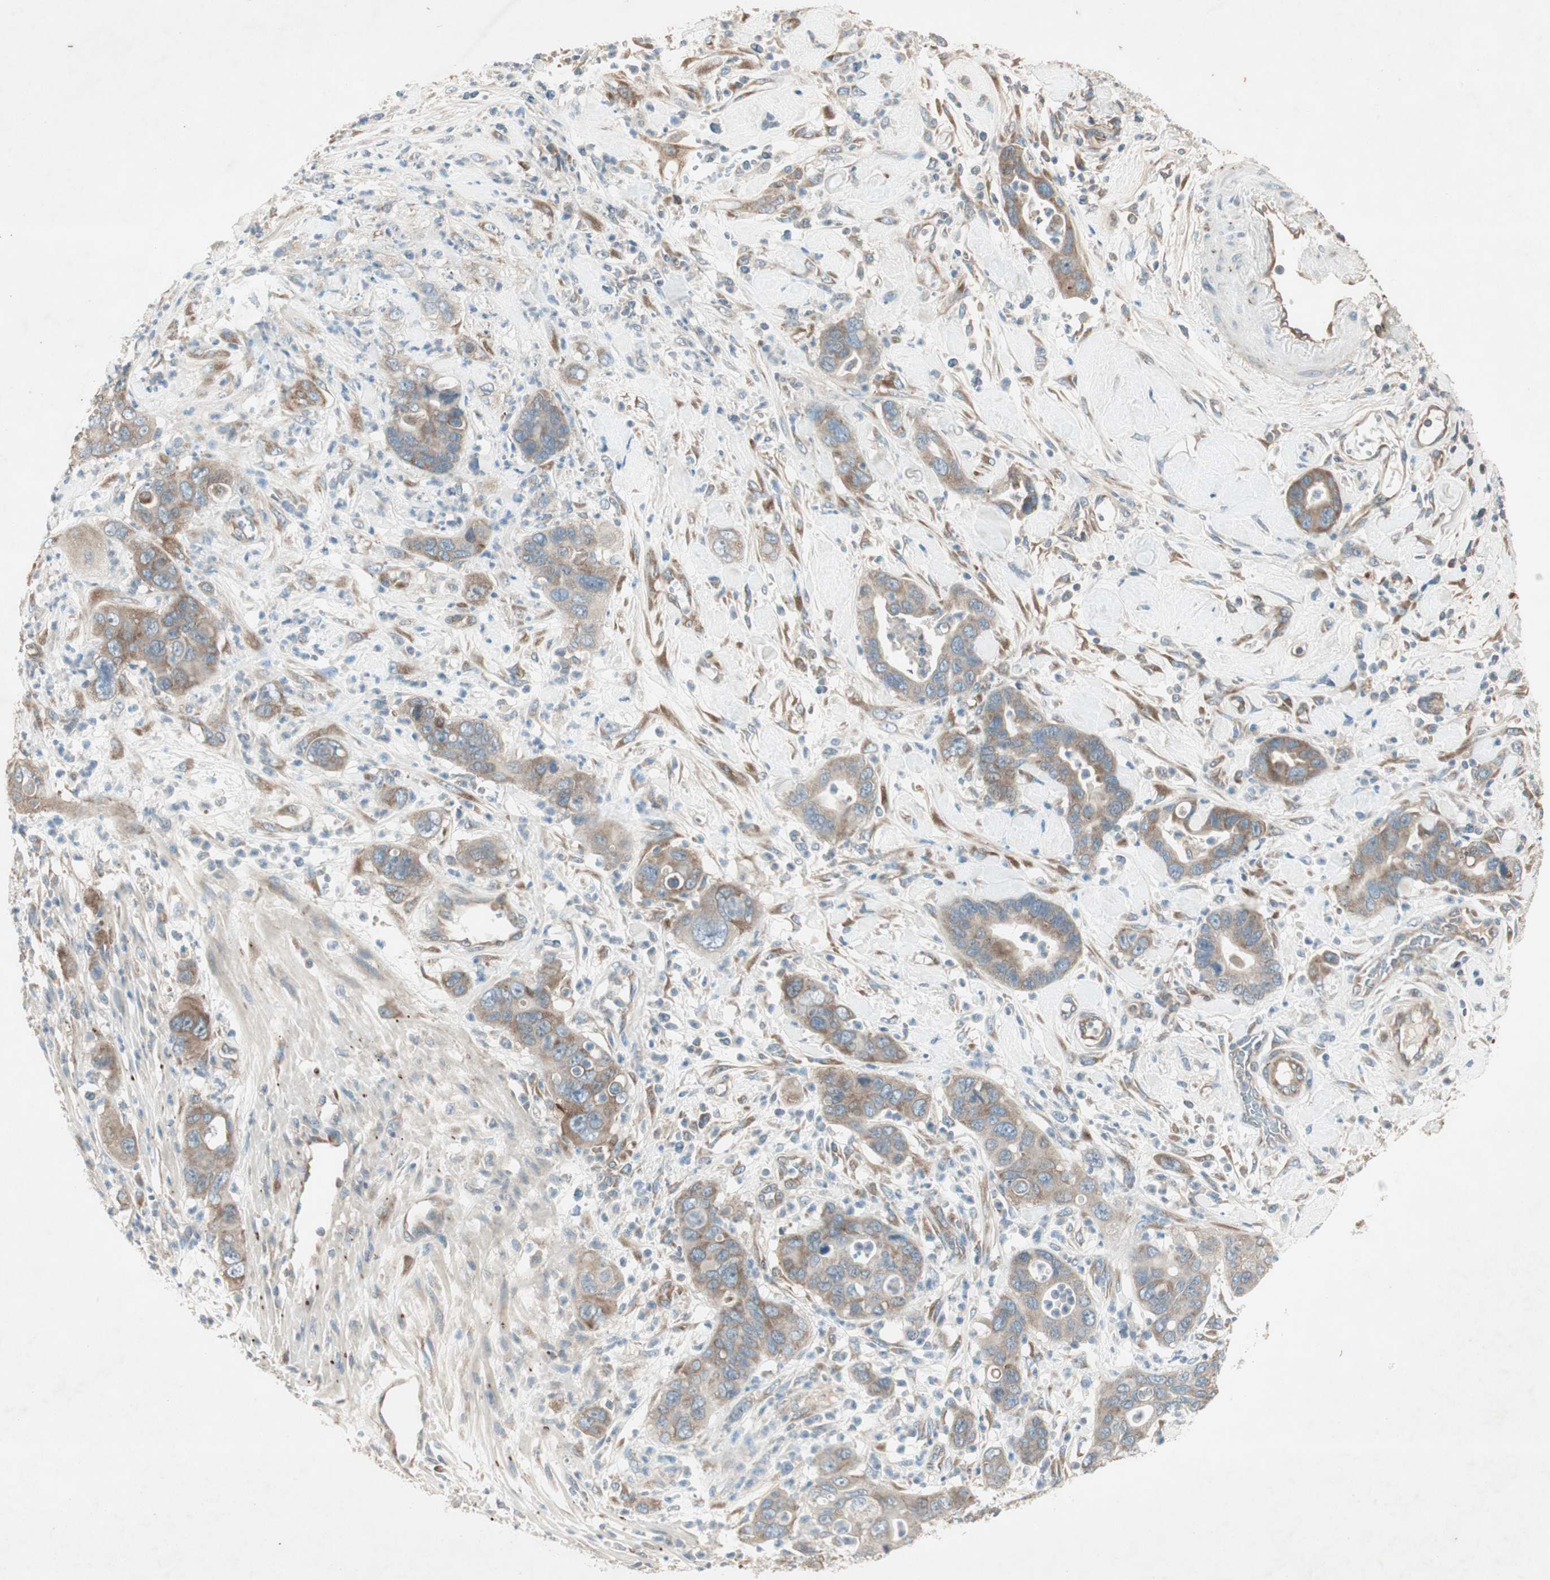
{"staining": {"intensity": "moderate", "quantity": ">75%", "location": "cytoplasmic/membranous"}, "tissue": "pancreatic cancer", "cell_type": "Tumor cells", "image_type": "cancer", "snomed": [{"axis": "morphology", "description": "Adenocarcinoma, NOS"}, {"axis": "topography", "description": "Pancreas"}], "caption": "Brown immunohistochemical staining in pancreatic cancer (adenocarcinoma) reveals moderate cytoplasmic/membranous expression in about >75% of tumor cells.", "gene": "RPL23", "patient": {"sex": "female", "age": 71}}